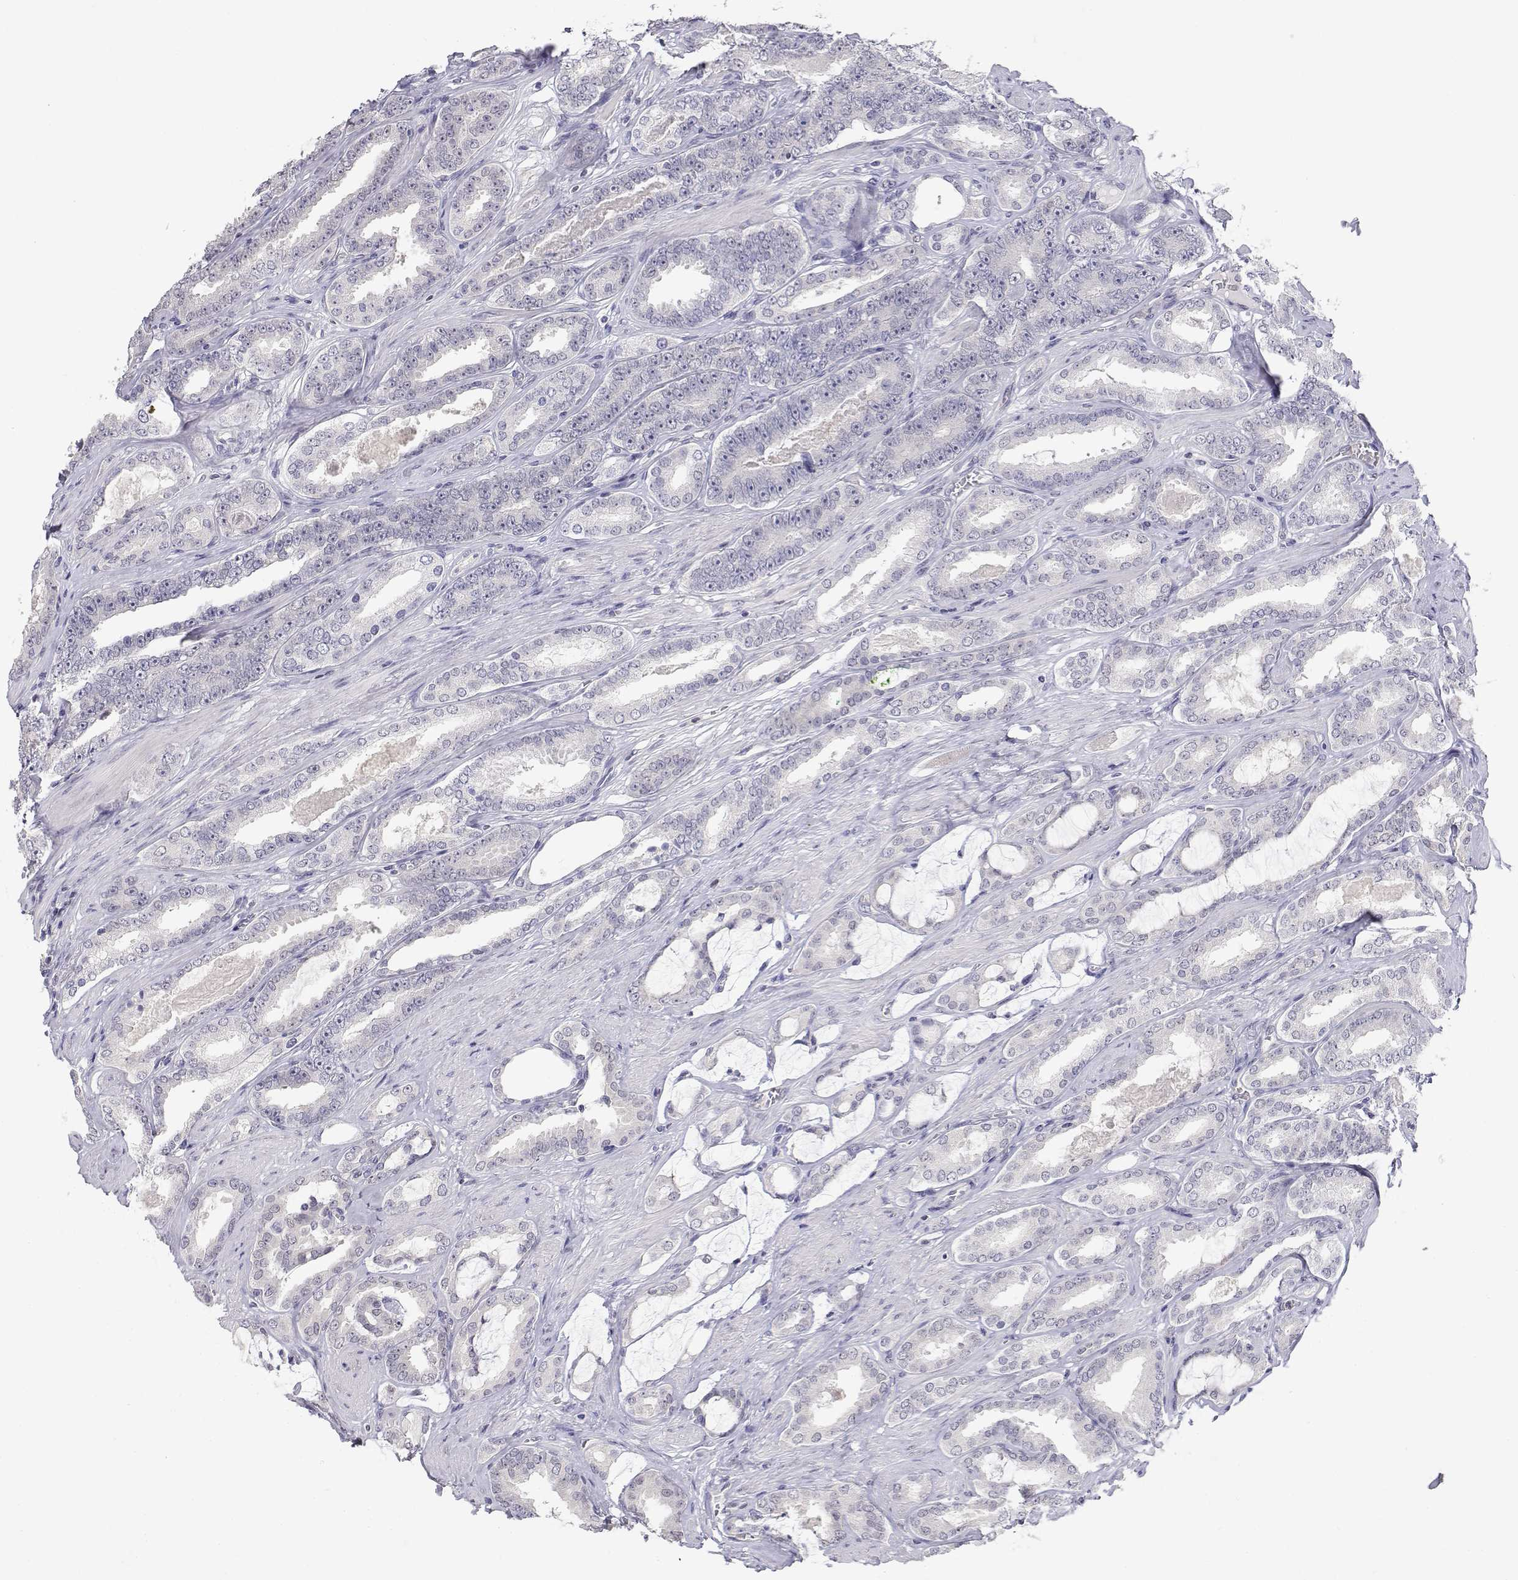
{"staining": {"intensity": "negative", "quantity": "none", "location": "none"}, "tissue": "prostate cancer", "cell_type": "Tumor cells", "image_type": "cancer", "snomed": [{"axis": "morphology", "description": "Adenocarcinoma, High grade"}, {"axis": "topography", "description": "Prostate"}], "caption": "Prostate cancer was stained to show a protein in brown. There is no significant expression in tumor cells. (DAB (3,3'-diaminobenzidine) immunohistochemistry visualized using brightfield microscopy, high magnification).", "gene": "ADA", "patient": {"sex": "male", "age": 63}}